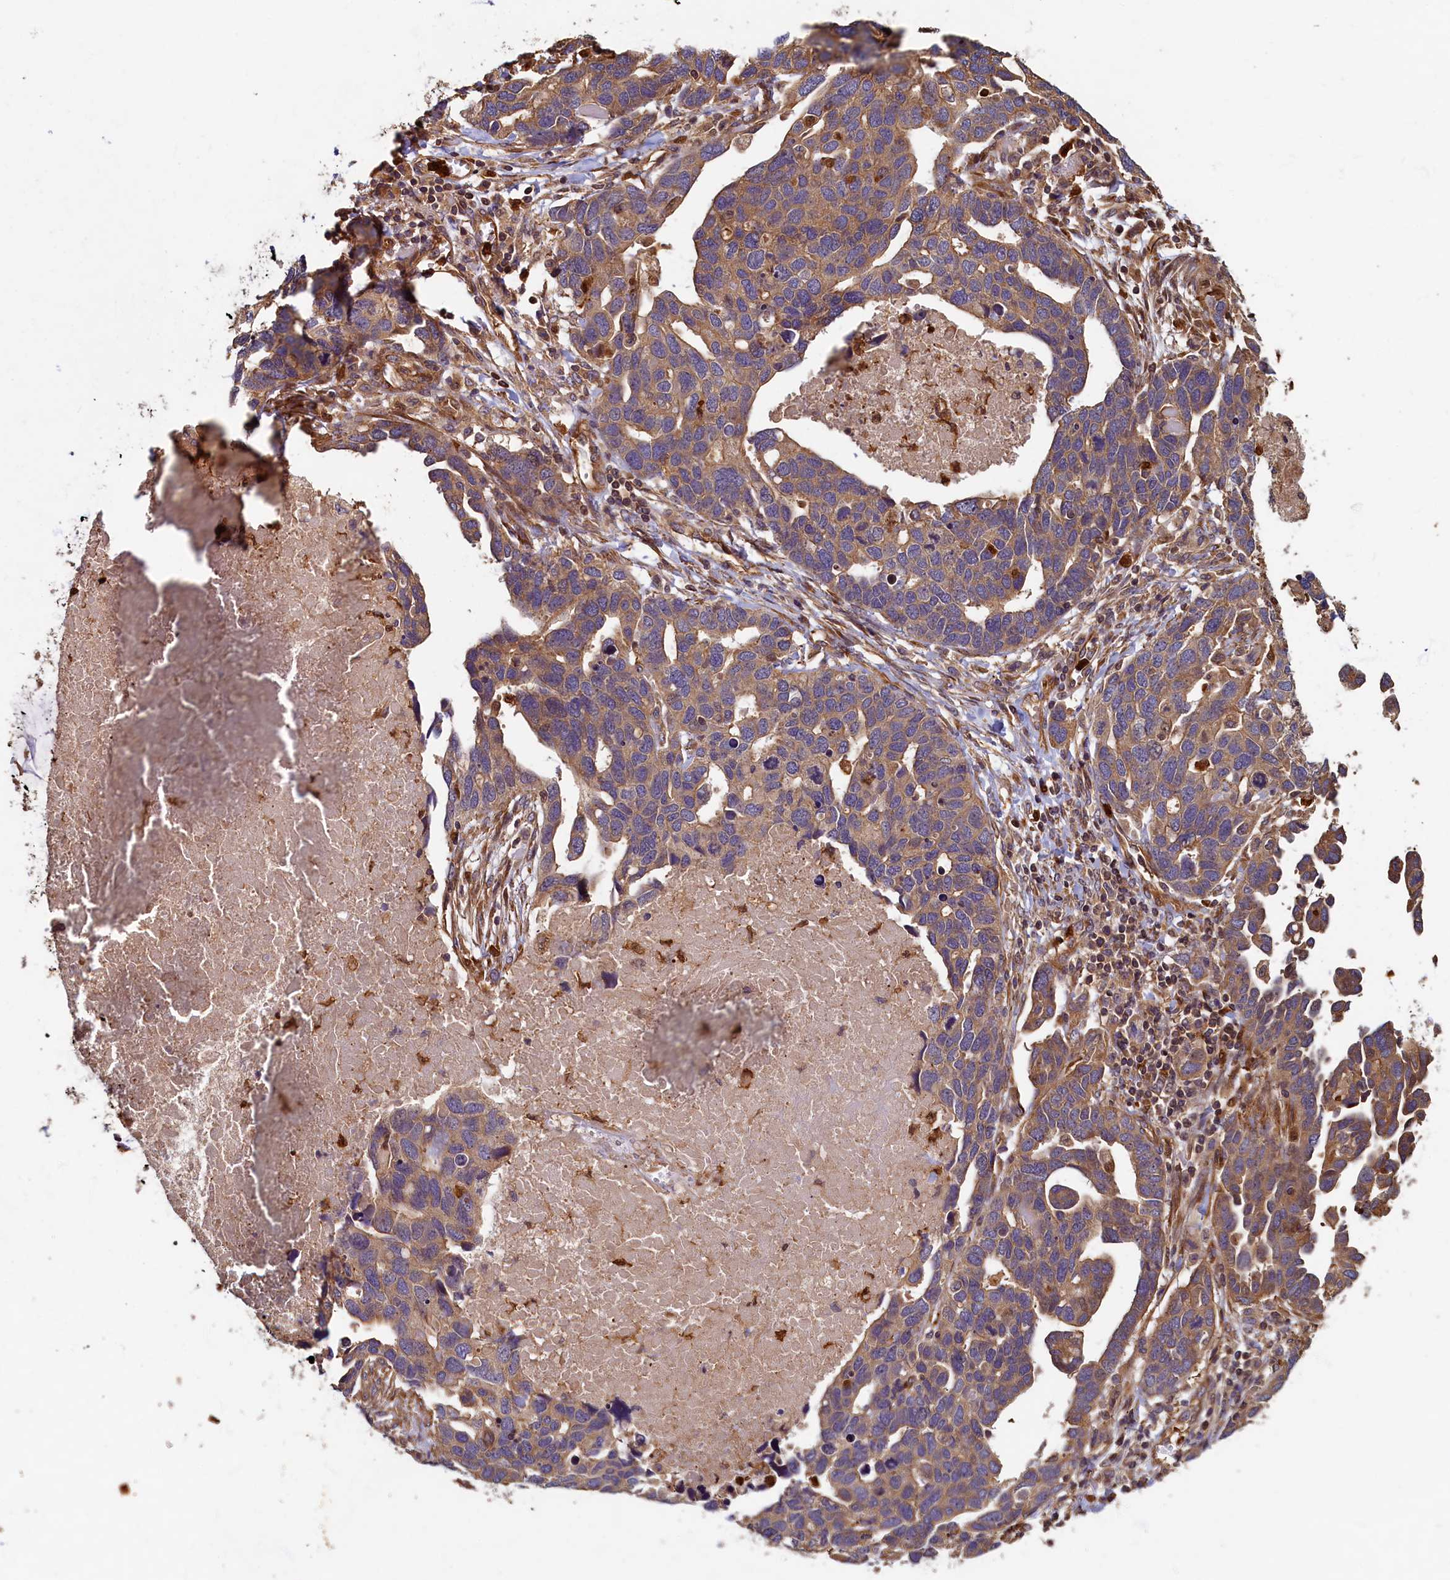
{"staining": {"intensity": "moderate", "quantity": ">75%", "location": "cytoplasmic/membranous"}, "tissue": "ovarian cancer", "cell_type": "Tumor cells", "image_type": "cancer", "snomed": [{"axis": "morphology", "description": "Cystadenocarcinoma, serous, NOS"}, {"axis": "topography", "description": "Ovary"}], "caption": "Immunohistochemistry (IHC) histopathology image of human ovarian cancer (serous cystadenocarcinoma) stained for a protein (brown), which exhibits medium levels of moderate cytoplasmic/membranous positivity in about >75% of tumor cells.", "gene": "CCDC102B", "patient": {"sex": "female", "age": 54}}